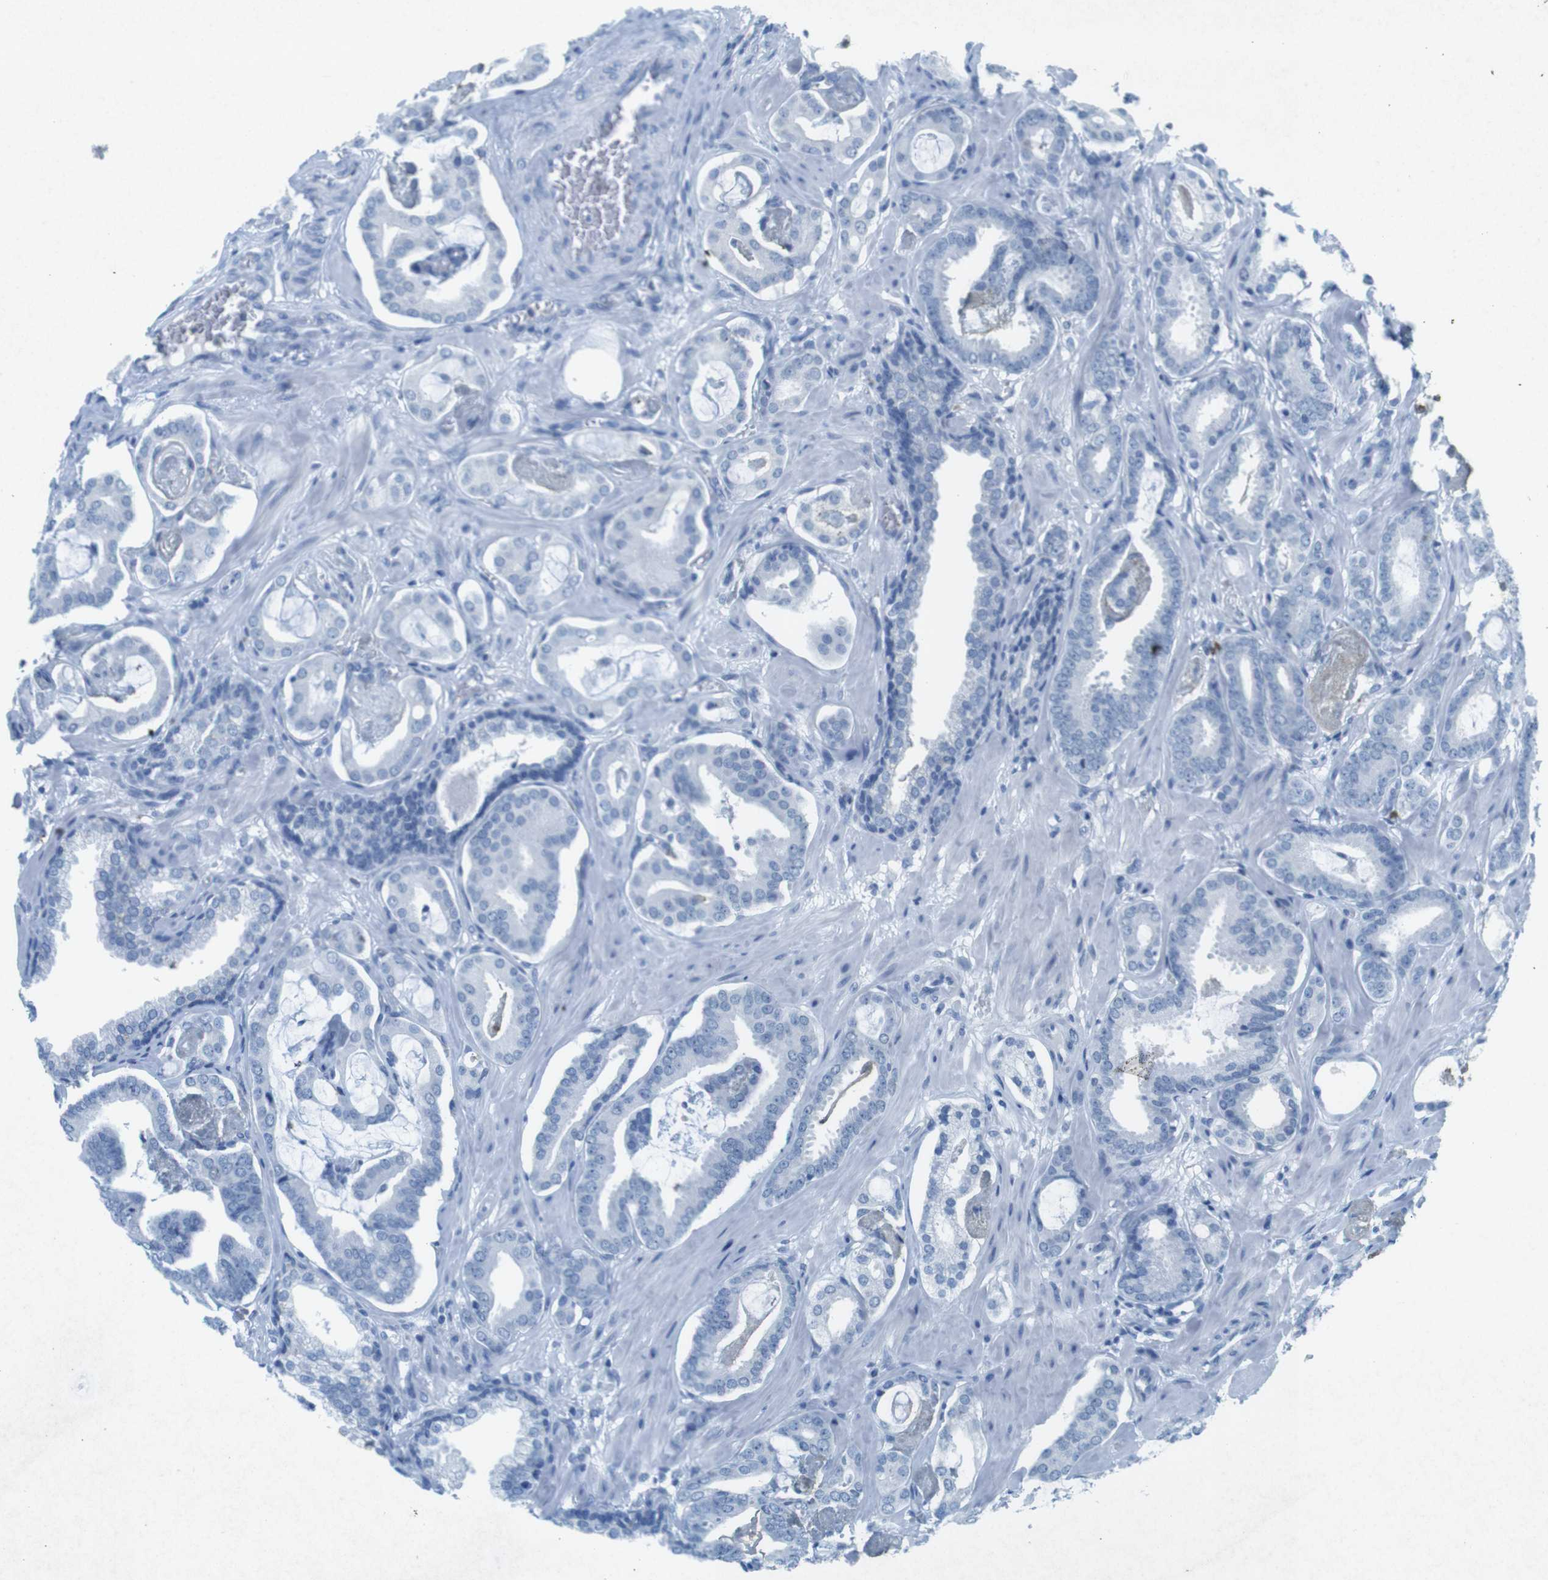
{"staining": {"intensity": "negative", "quantity": "none", "location": "none"}, "tissue": "prostate cancer", "cell_type": "Tumor cells", "image_type": "cancer", "snomed": [{"axis": "morphology", "description": "Adenocarcinoma, Low grade"}, {"axis": "topography", "description": "Prostate"}], "caption": "This photomicrograph is of prostate cancer (low-grade adenocarcinoma) stained with immunohistochemistry (IHC) to label a protein in brown with the nuclei are counter-stained blue. There is no staining in tumor cells. Nuclei are stained in blue.", "gene": "CTAG1B", "patient": {"sex": "male", "age": 53}}